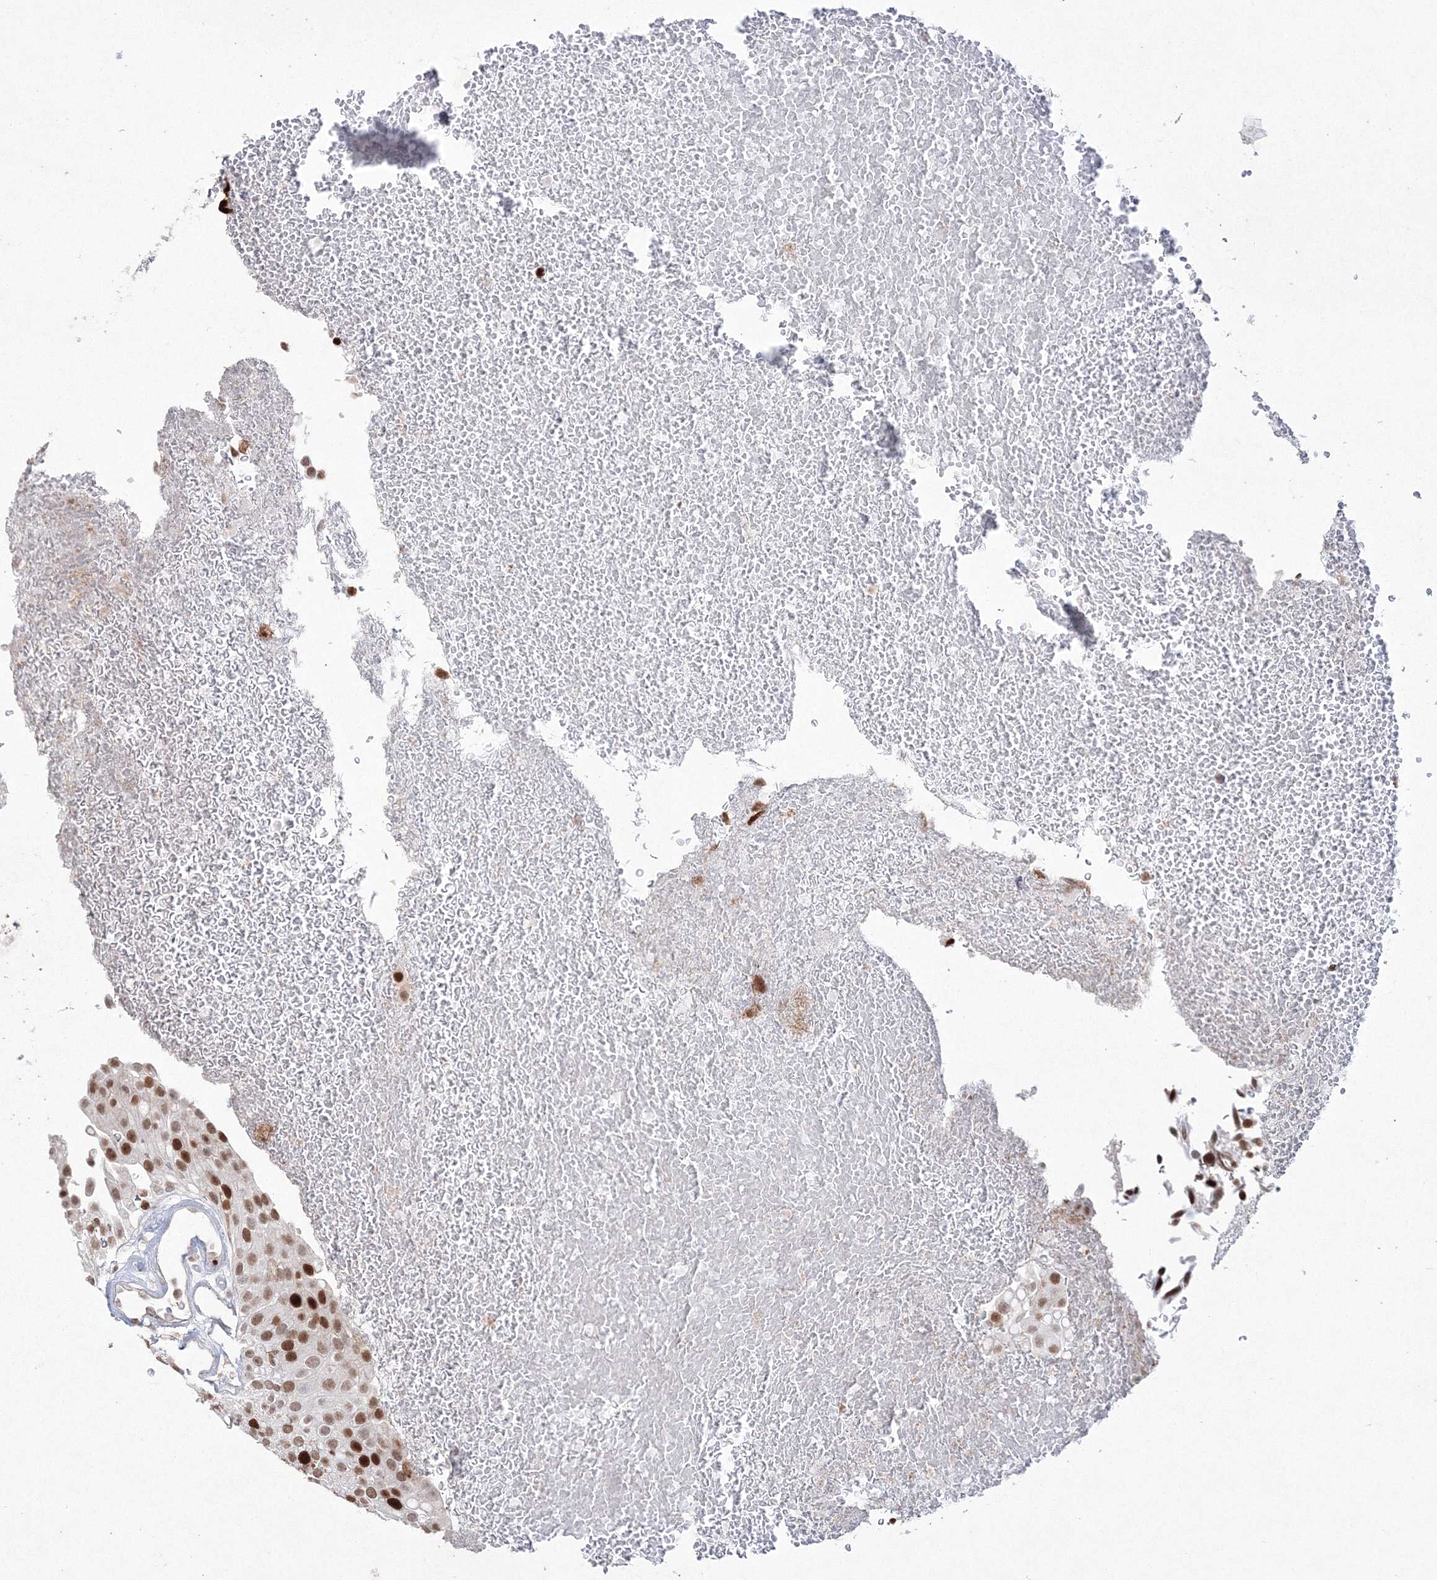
{"staining": {"intensity": "strong", "quantity": ">75%", "location": "nuclear"}, "tissue": "urothelial cancer", "cell_type": "Tumor cells", "image_type": "cancer", "snomed": [{"axis": "morphology", "description": "Urothelial carcinoma, Low grade"}, {"axis": "topography", "description": "Urinary bladder"}], "caption": "The image displays a brown stain indicating the presence of a protein in the nuclear of tumor cells in urothelial carcinoma (low-grade). (IHC, brightfield microscopy, high magnification).", "gene": "LIG1", "patient": {"sex": "male", "age": 78}}